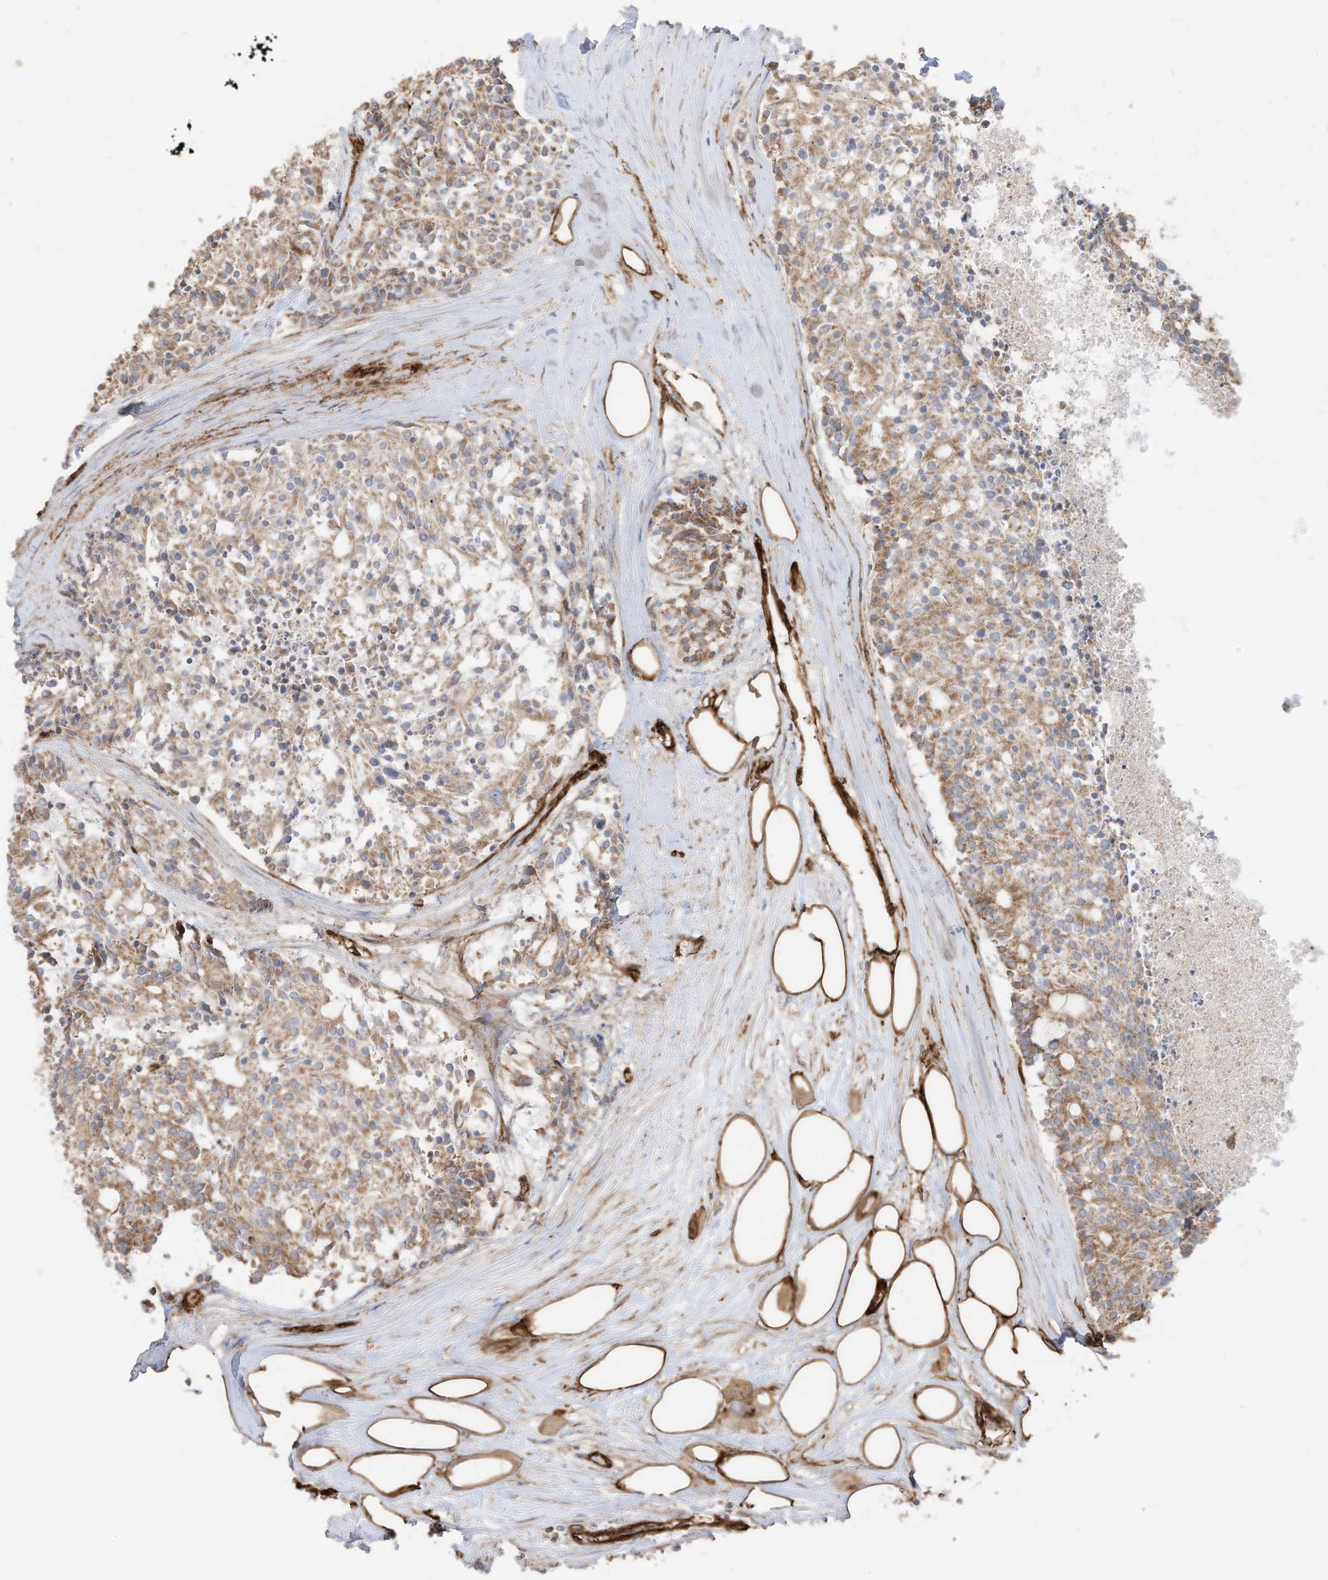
{"staining": {"intensity": "moderate", "quantity": ">75%", "location": "cytoplasmic/membranous"}, "tissue": "carcinoid", "cell_type": "Tumor cells", "image_type": "cancer", "snomed": [{"axis": "morphology", "description": "Carcinoid, malignant, NOS"}, {"axis": "topography", "description": "Pancreas"}], "caption": "Moderate cytoplasmic/membranous protein staining is present in approximately >75% of tumor cells in carcinoid.", "gene": "ABCB7", "patient": {"sex": "female", "age": 54}}